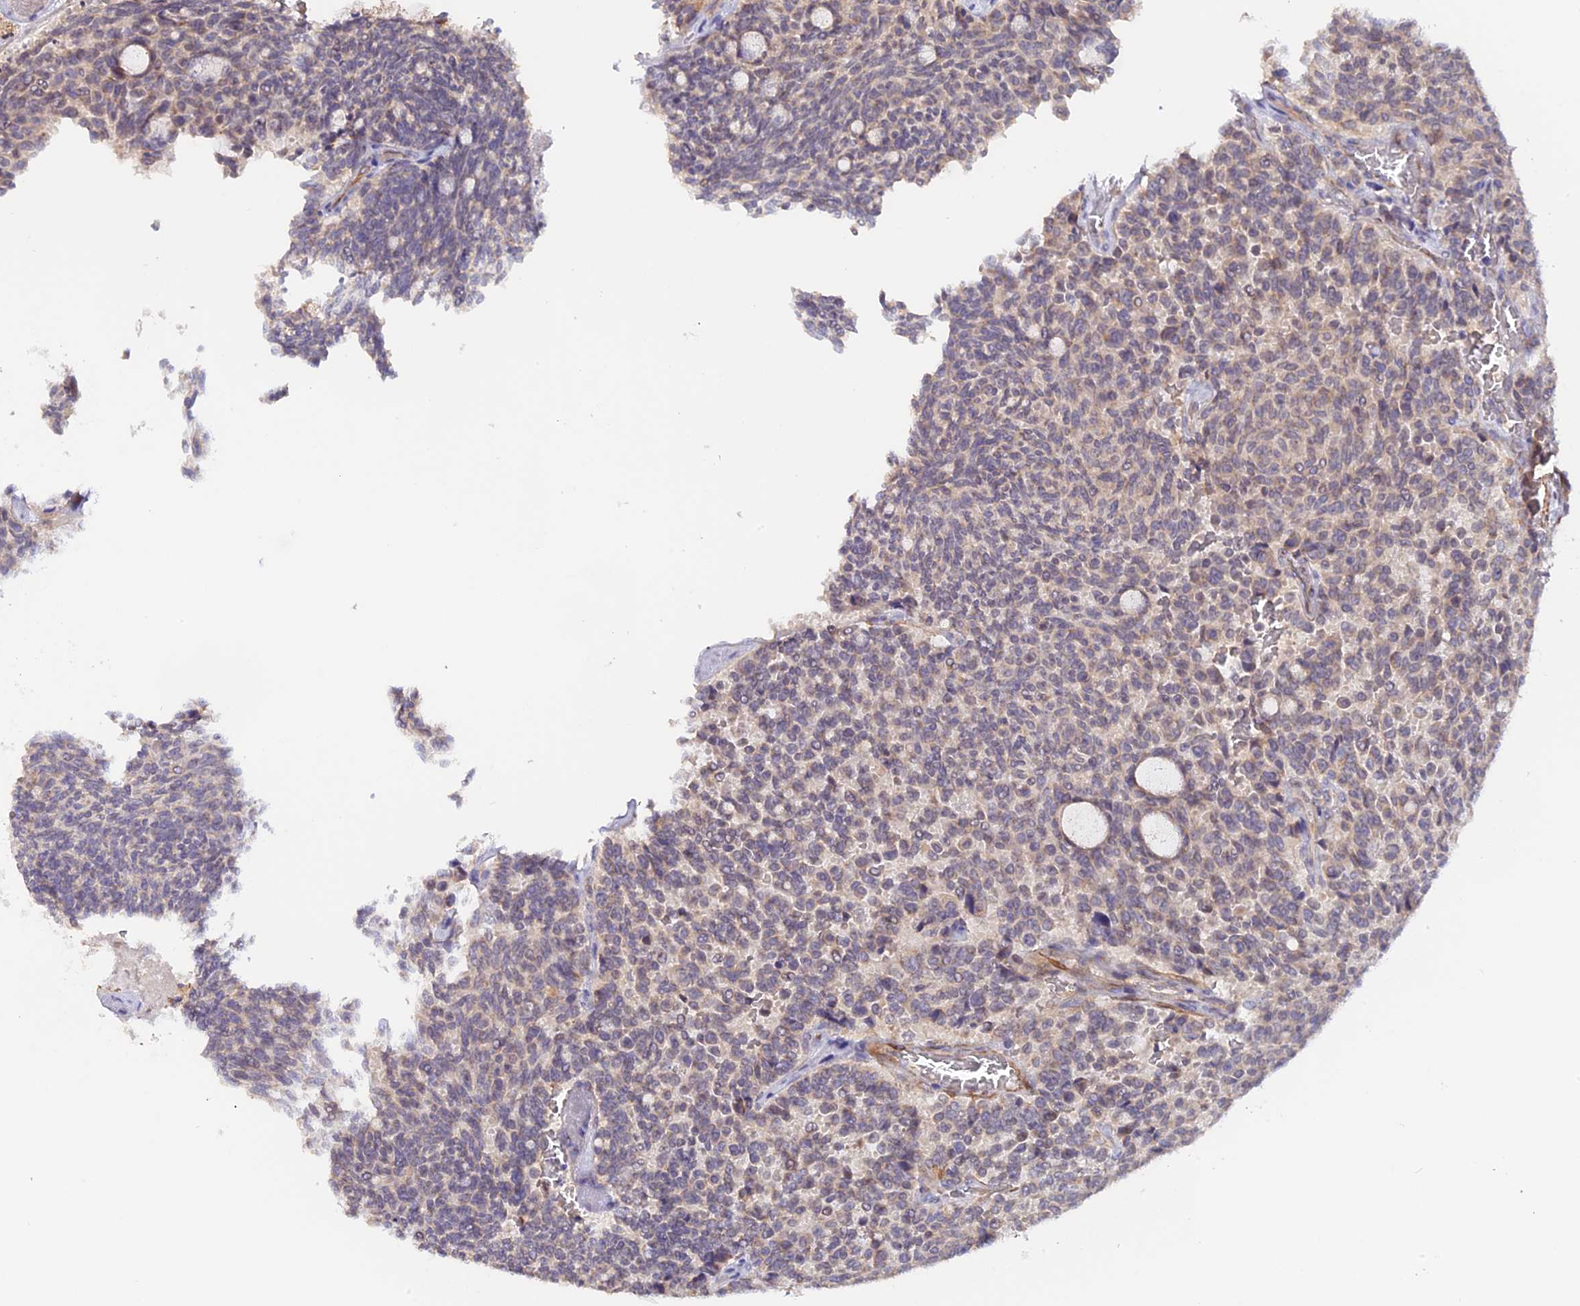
{"staining": {"intensity": "weak", "quantity": "<25%", "location": "cytoplasmic/membranous"}, "tissue": "carcinoid", "cell_type": "Tumor cells", "image_type": "cancer", "snomed": [{"axis": "morphology", "description": "Carcinoid, malignant, NOS"}, {"axis": "topography", "description": "Pancreas"}], "caption": "The histopathology image shows no significant staining in tumor cells of carcinoid.", "gene": "TANGO6", "patient": {"sex": "female", "age": 54}}